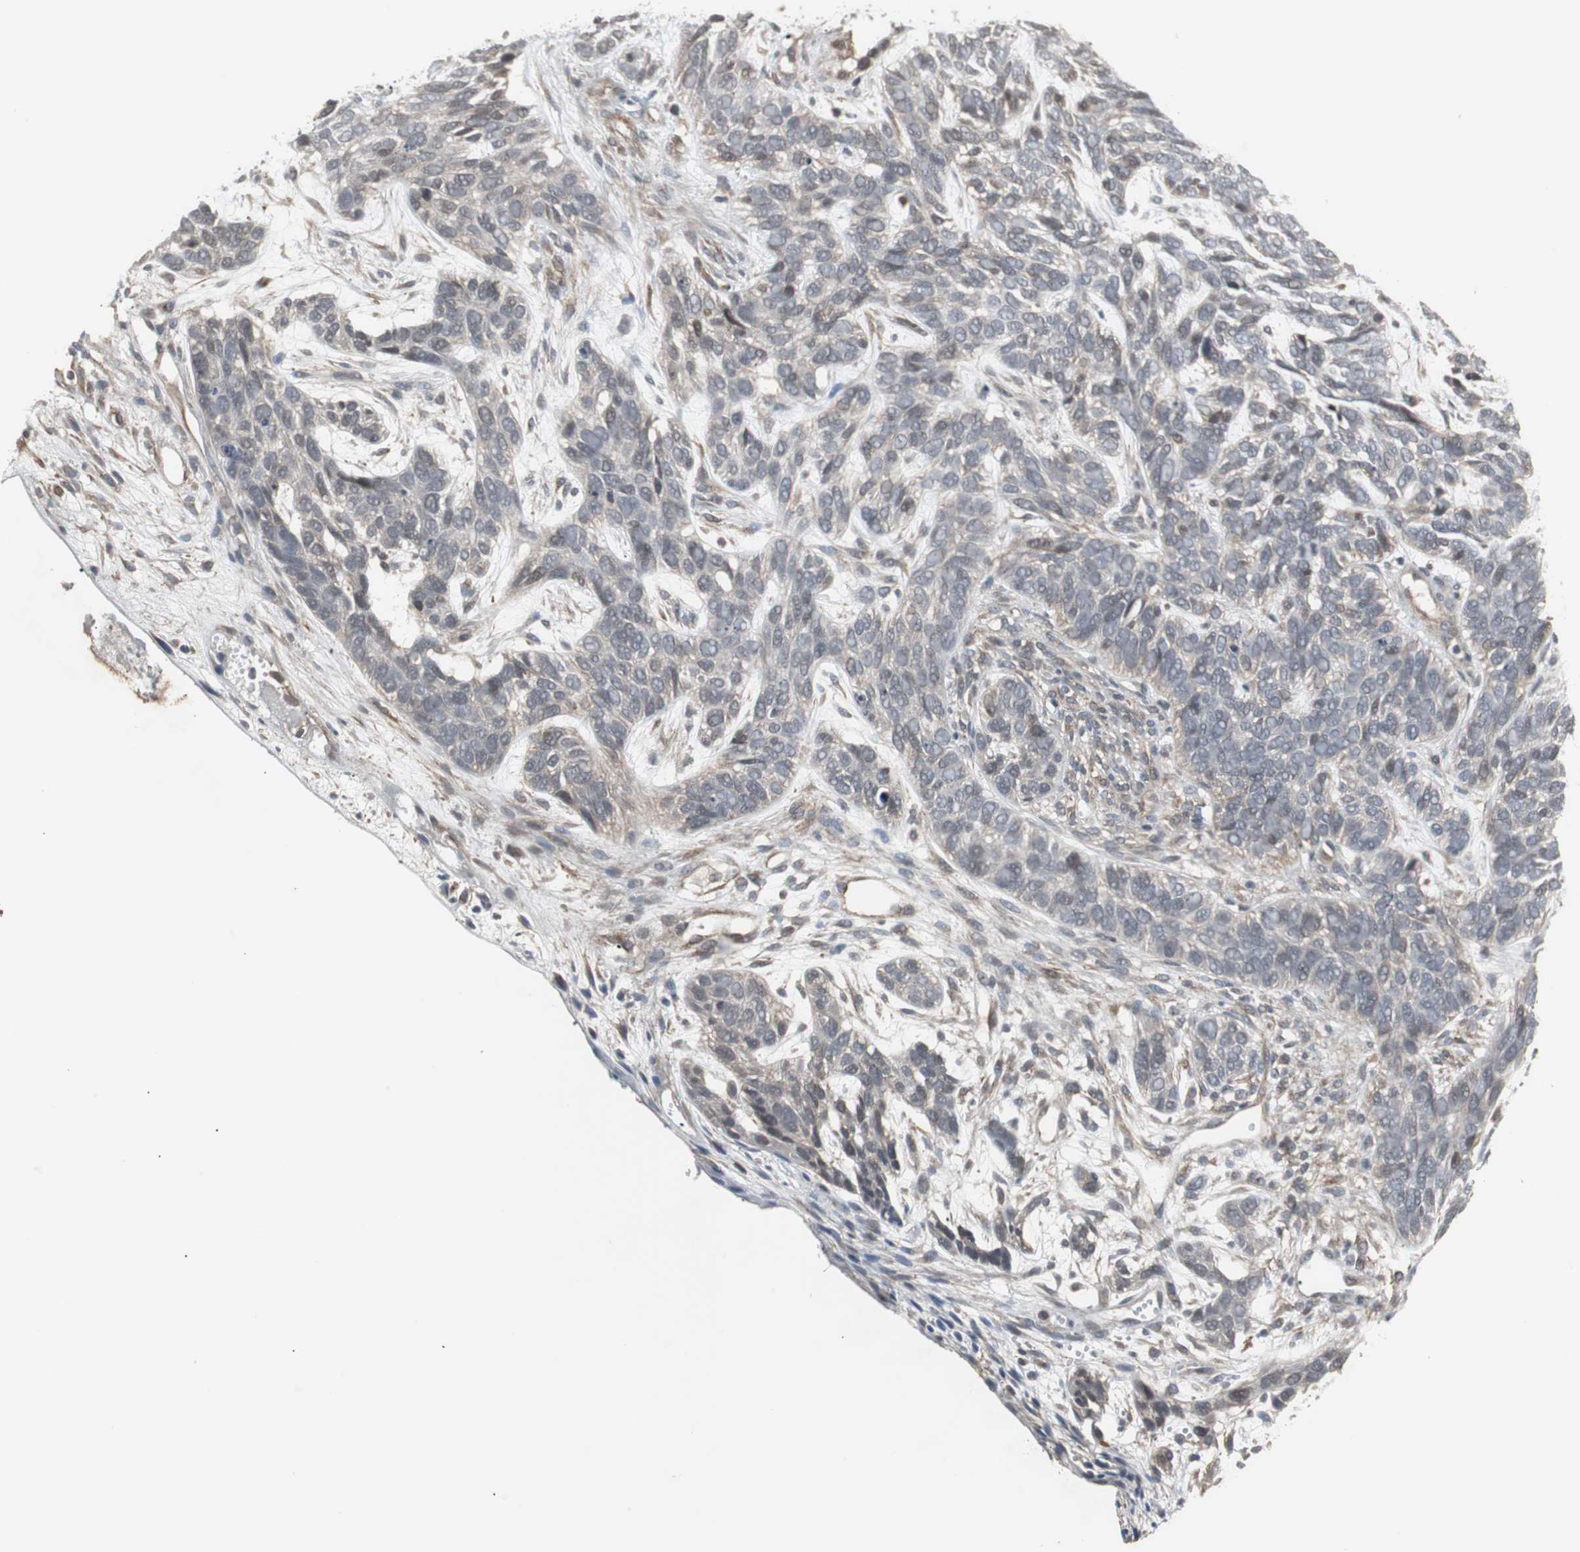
{"staining": {"intensity": "weak", "quantity": "25%-75%", "location": "cytoplasmic/membranous"}, "tissue": "skin cancer", "cell_type": "Tumor cells", "image_type": "cancer", "snomed": [{"axis": "morphology", "description": "Basal cell carcinoma"}, {"axis": "topography", "description": "Skin"}], "caption": "DAB (3,3'-diaminobenzidine) immunohistochemical staining of human skin basal cell carcinoma displays weak cytoplasmic/membranous protein expression in about 25%-75% of tumor cells. The protein is shown in brown color, while the nuclei are stained blue.", "gene": "ATP2B2", "patient": {"sex": "male", "age": 87}}